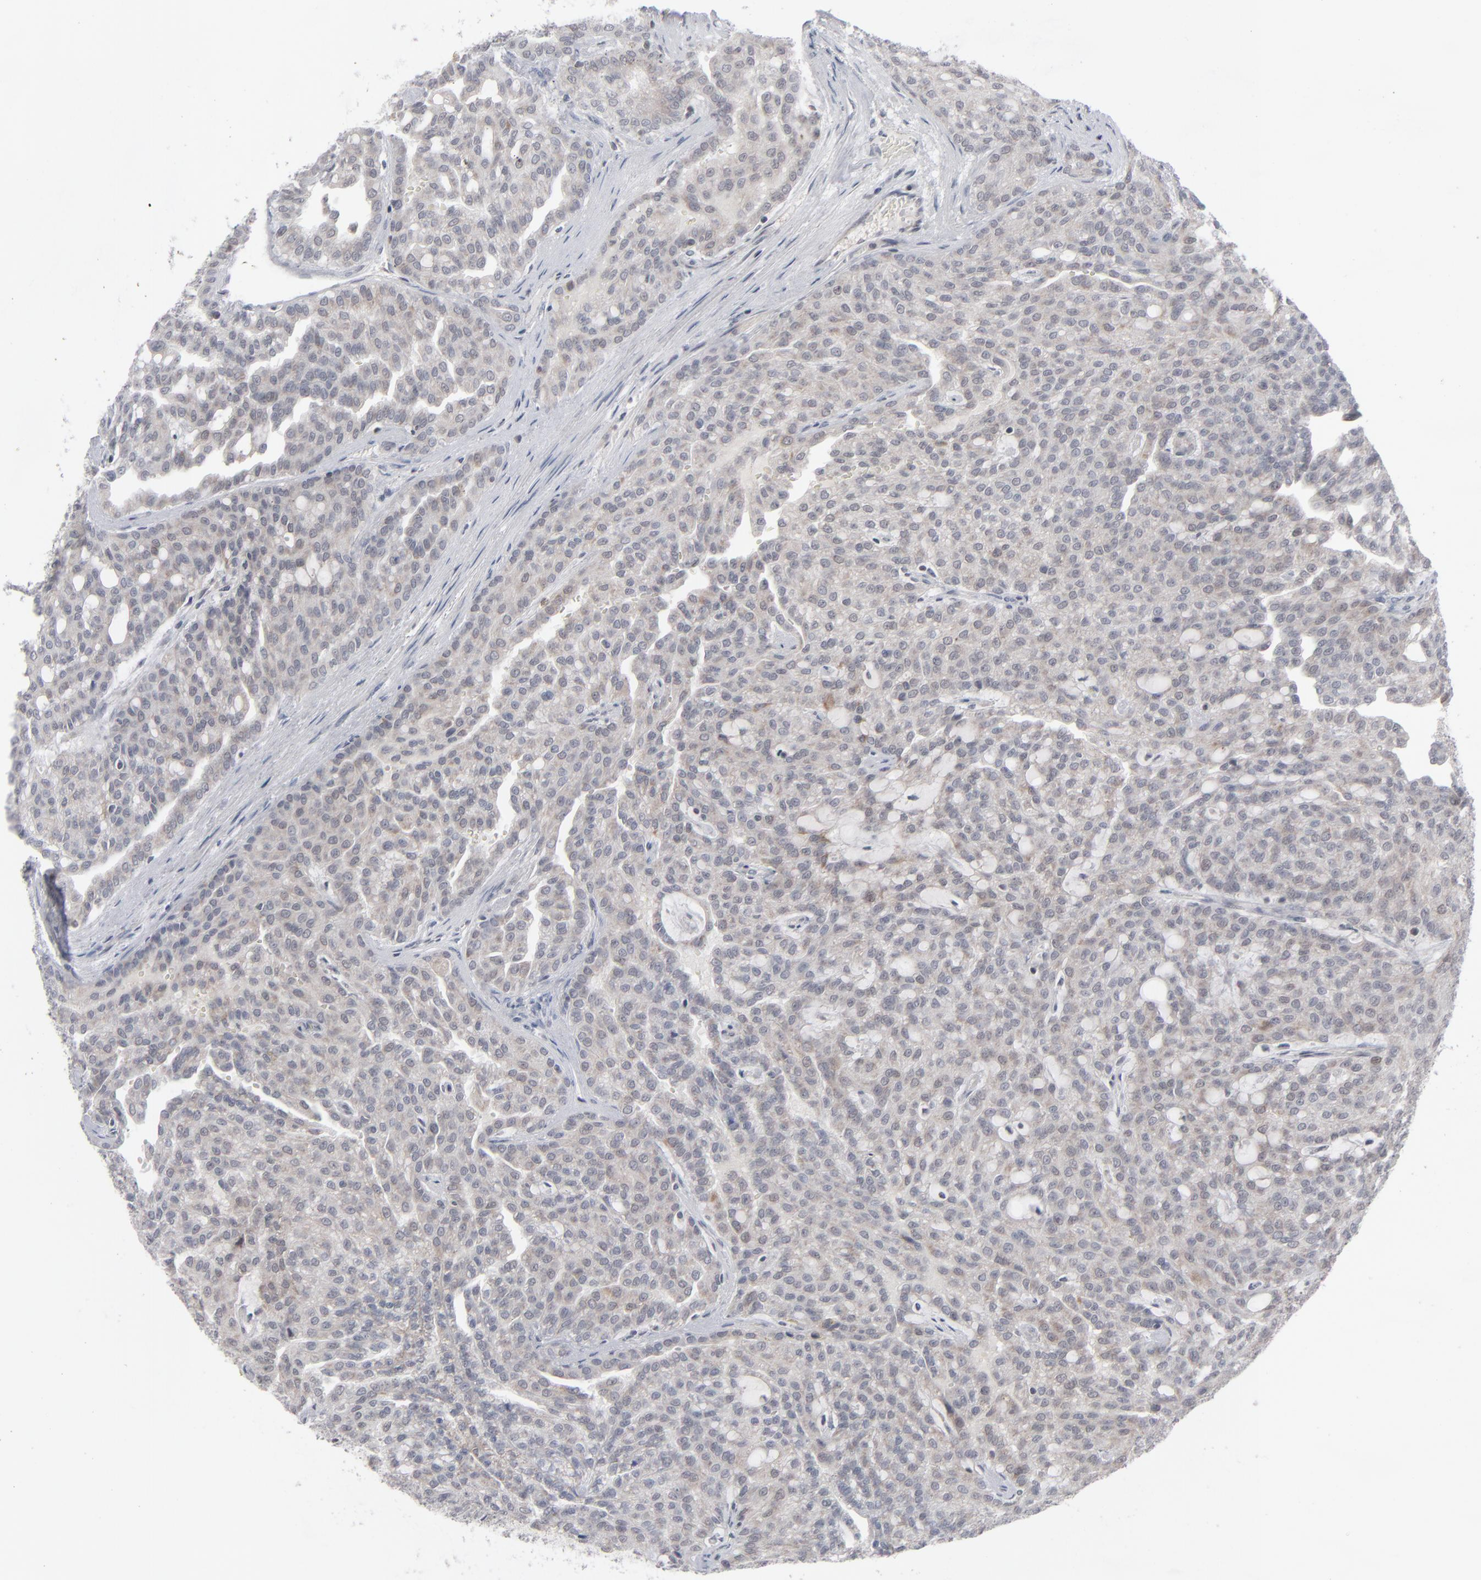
{"staining": {"intensity": "weak", "quantity": ">75%", "location": "cytoplasmic/membranous"}, "tissue": "renal cancer", "cell_type": "Tumor cells", "image_type": "cancer", "snomed": [{"axis": "morphology", "description": "Adenocarcinoma, NOS"}, {"axis": "topography", "description": "Kidney"}], "caption": "High-power microscopy captured an IHC histopathology image of adenocarcinoma (renal), revealing weak cytoplasmic/membranous staining in approximately >75% of tumor cells.", "gene": "POF1B", "patient": {"sex": "male", "age": 63}}